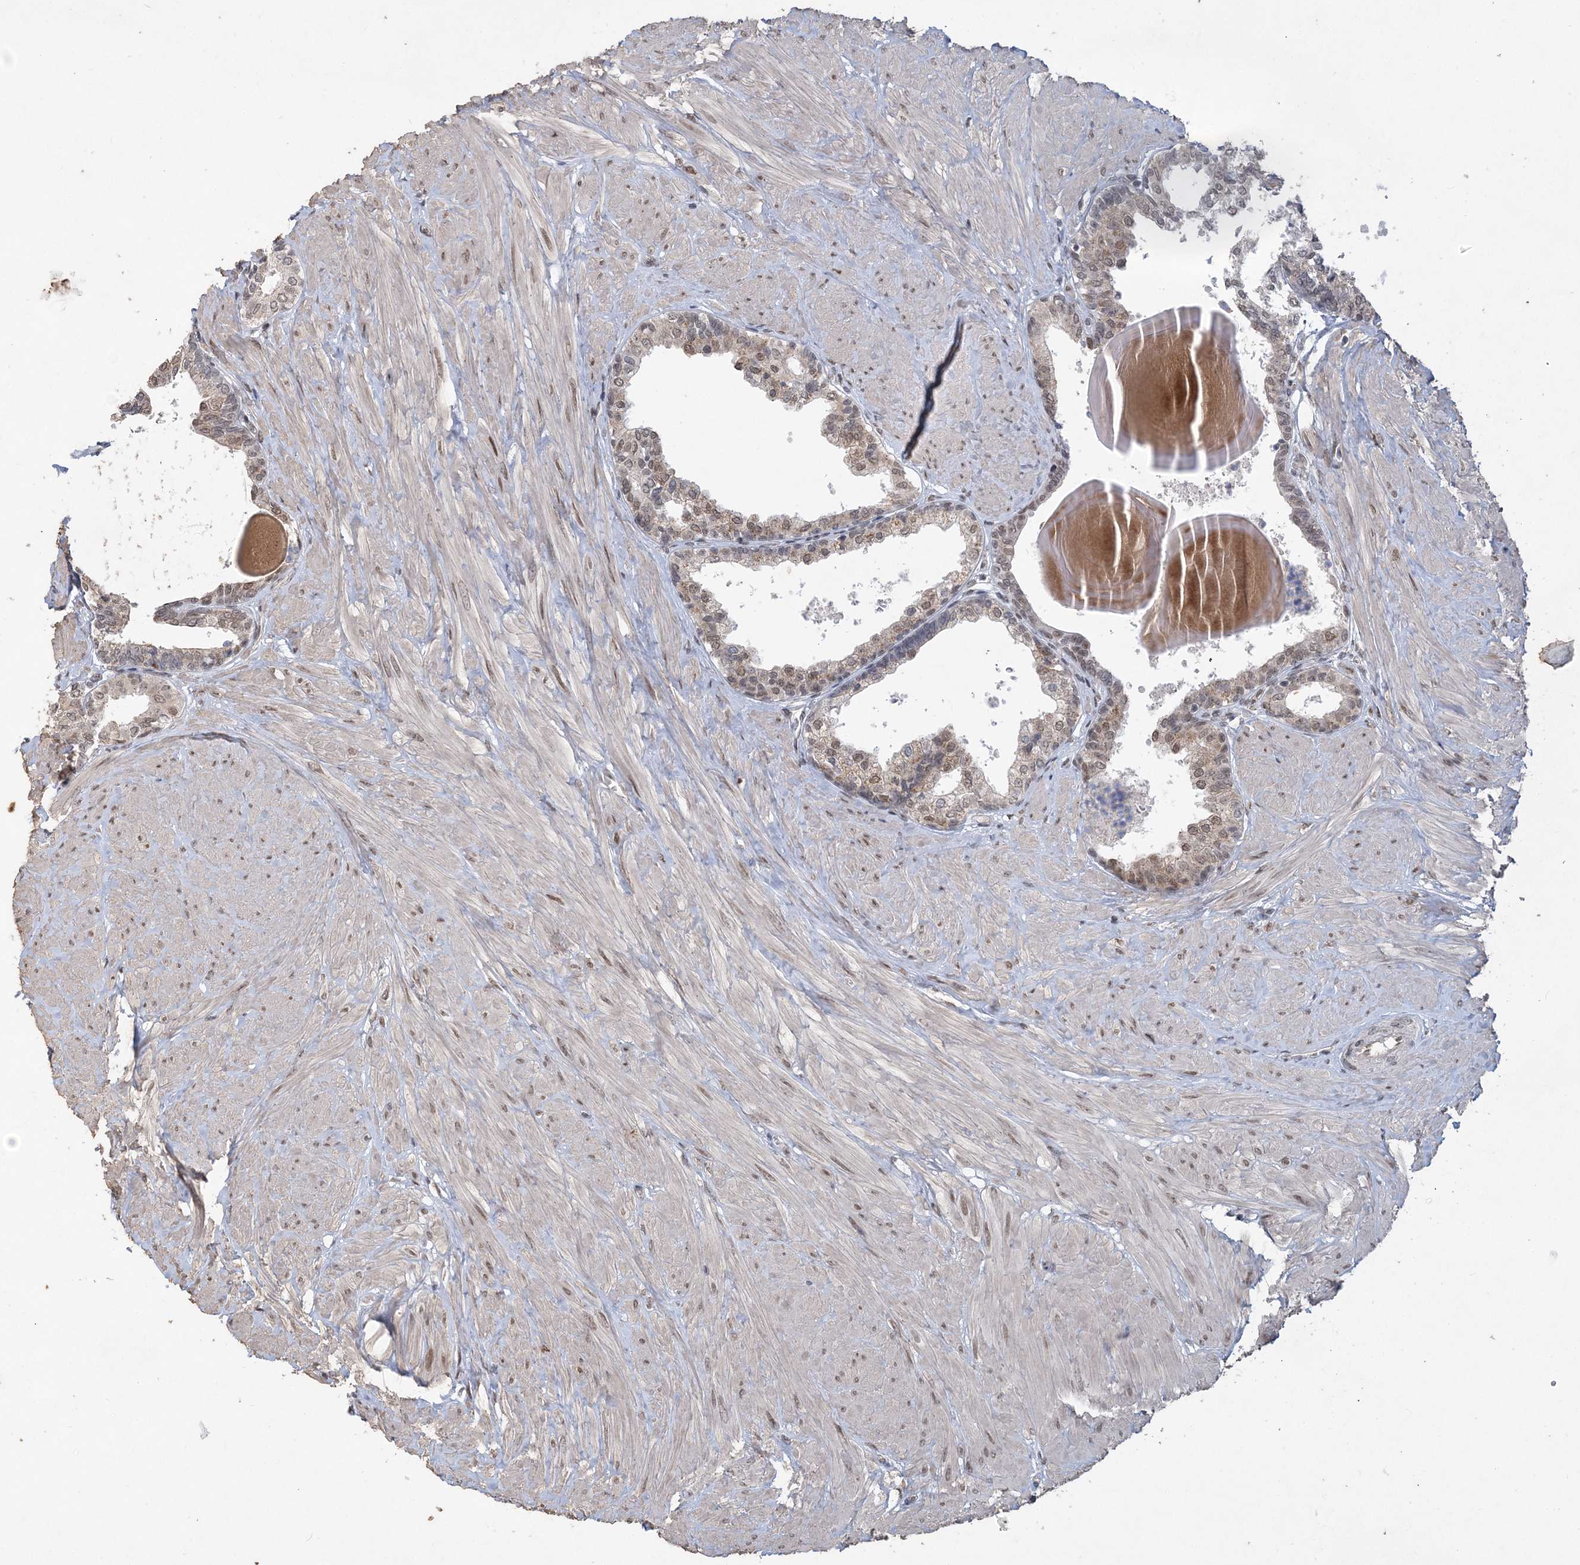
{"staining": {"intensity": "moderate", "quantity": "<25%", "location": "cytoplasmic/membranous"}, "tissue": "prostate", "cell_type": "Glandular cells", "image_type": "normal", "snomed": [{"axis": "morphology", "description": "Normal tissue, NOS"}, {"axis": "topography", "description": "Prostate"}], "caption": "This is an image of IHC staining of normal prostate, which shows moderate staining in the cytoplasmic/membranous of glandular cells.", "gene": "WAC", "patient": {"sex": "male", "age": 48}}